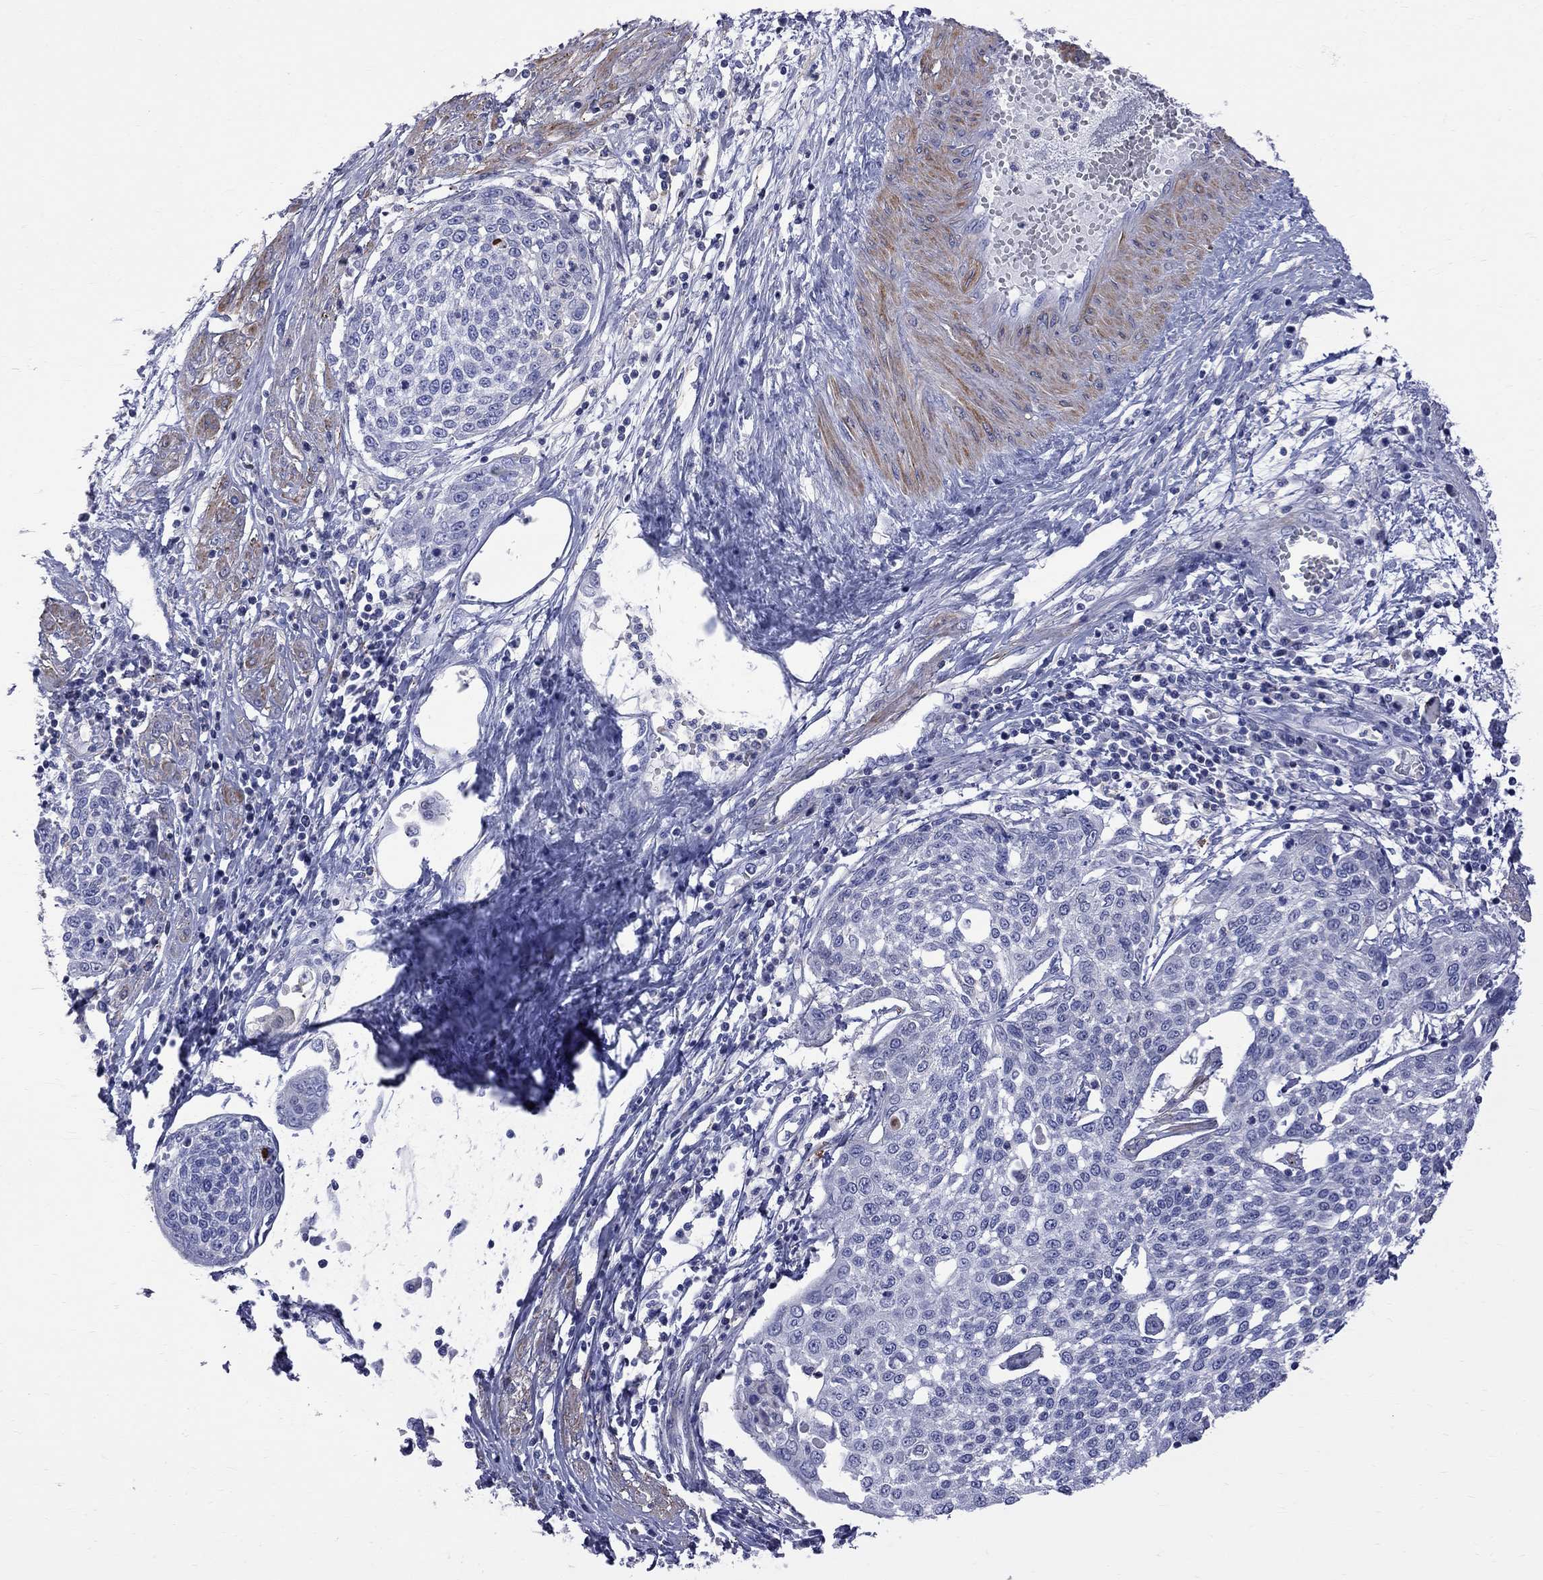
{"staining": {"intensity": "negative", "quantity": "none", "location": "none"}, "tissue": "cervical cancer", "cell_type": "Tumor cells", "image_type": "cancer", "snomed": [{"axis": "morphology", "description": "Squamous cell carcinoma, NOS"}, {"axis": "topography", "description": "Cervix"}], "caption": "Immunohistochemistry (IHC) image of neoplastic tissue: cervical cancer stained with DAB reveals no significant protein expression in tumor cells.", "gene": "S100A3", "patient": {"sex": "female", "age": 34}}